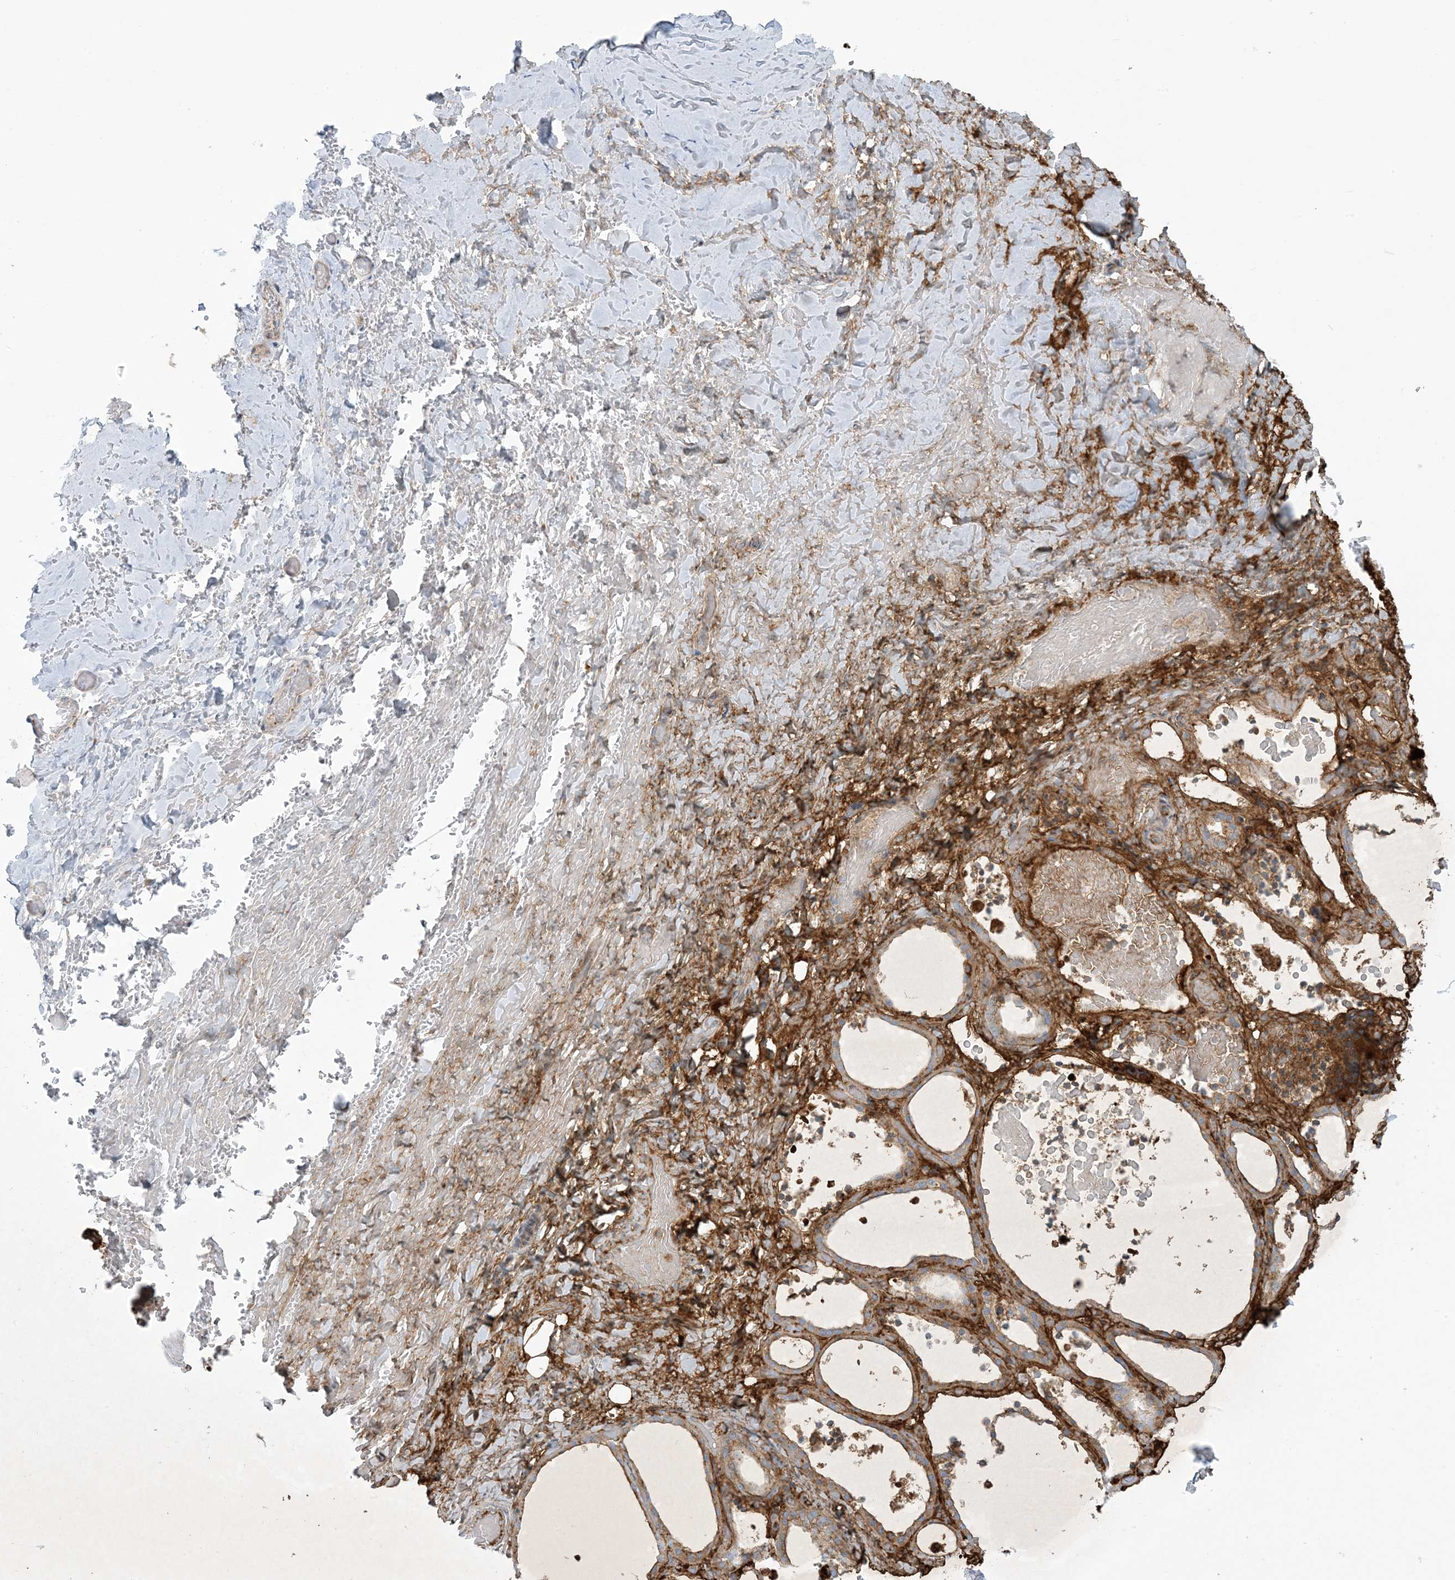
{"staining": {"intensity": "moderate", "quantity": "25%-75%", "location": "cytoplasmic/membranous"}, "tissue": "thyroid gland", "cell_type": "Glandular cells", "image_type": "normal", "snomed": [{"axis": "morphology", "description": "Normal tissue, NOS"}, {"axis": "topography", "description": "Thyroid gland"}], "caption": "Immunohistochemical staining of normal human thyroid gland reveals medium levels of moderate cytoplasmic/membranous expression in approximately 25%-75% of glandular cells.", "gene": "AFTPH", "patient": {"sex": "female", "age": 44}}